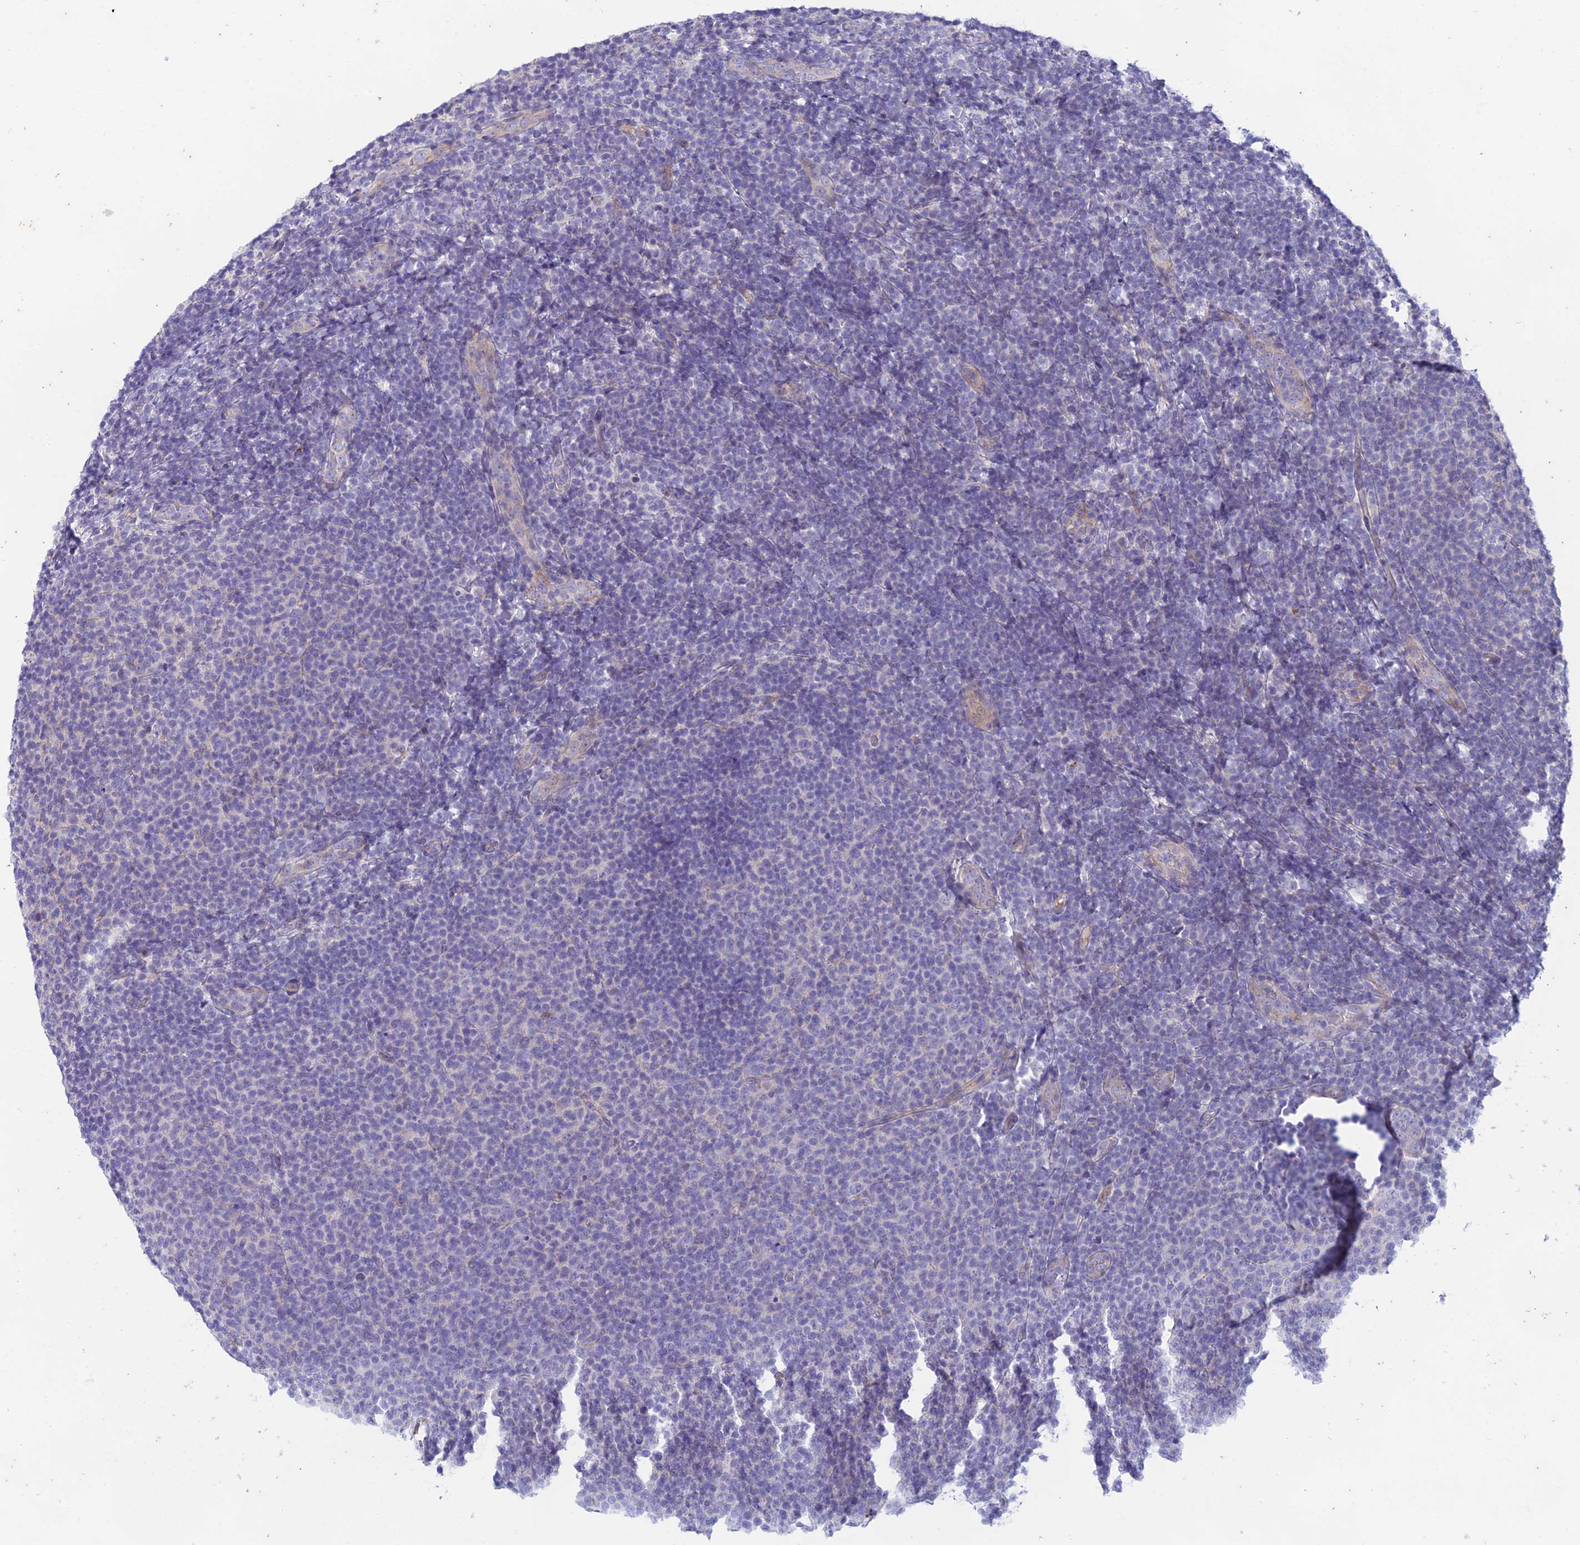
{"staining": {"intensity": "negative", "quantity": "none", "location": "none"}, "tissue": "lymphoma", "cell_type": "Tumor cells", "image_type": "cancer", "snomed": [{"axis": "morphology", "description": "Malignant lymphoma, non-Hodgkin's type, Low grade"}, {"axis": "topography", "description": "Lymph node"}], "caption": "IHC image of human lymphoma stained for a protein (brown), which exhibits no expression in tumor cells.", "gene": "PTCD2", "patient": {"sex": "male", "age": 66}}